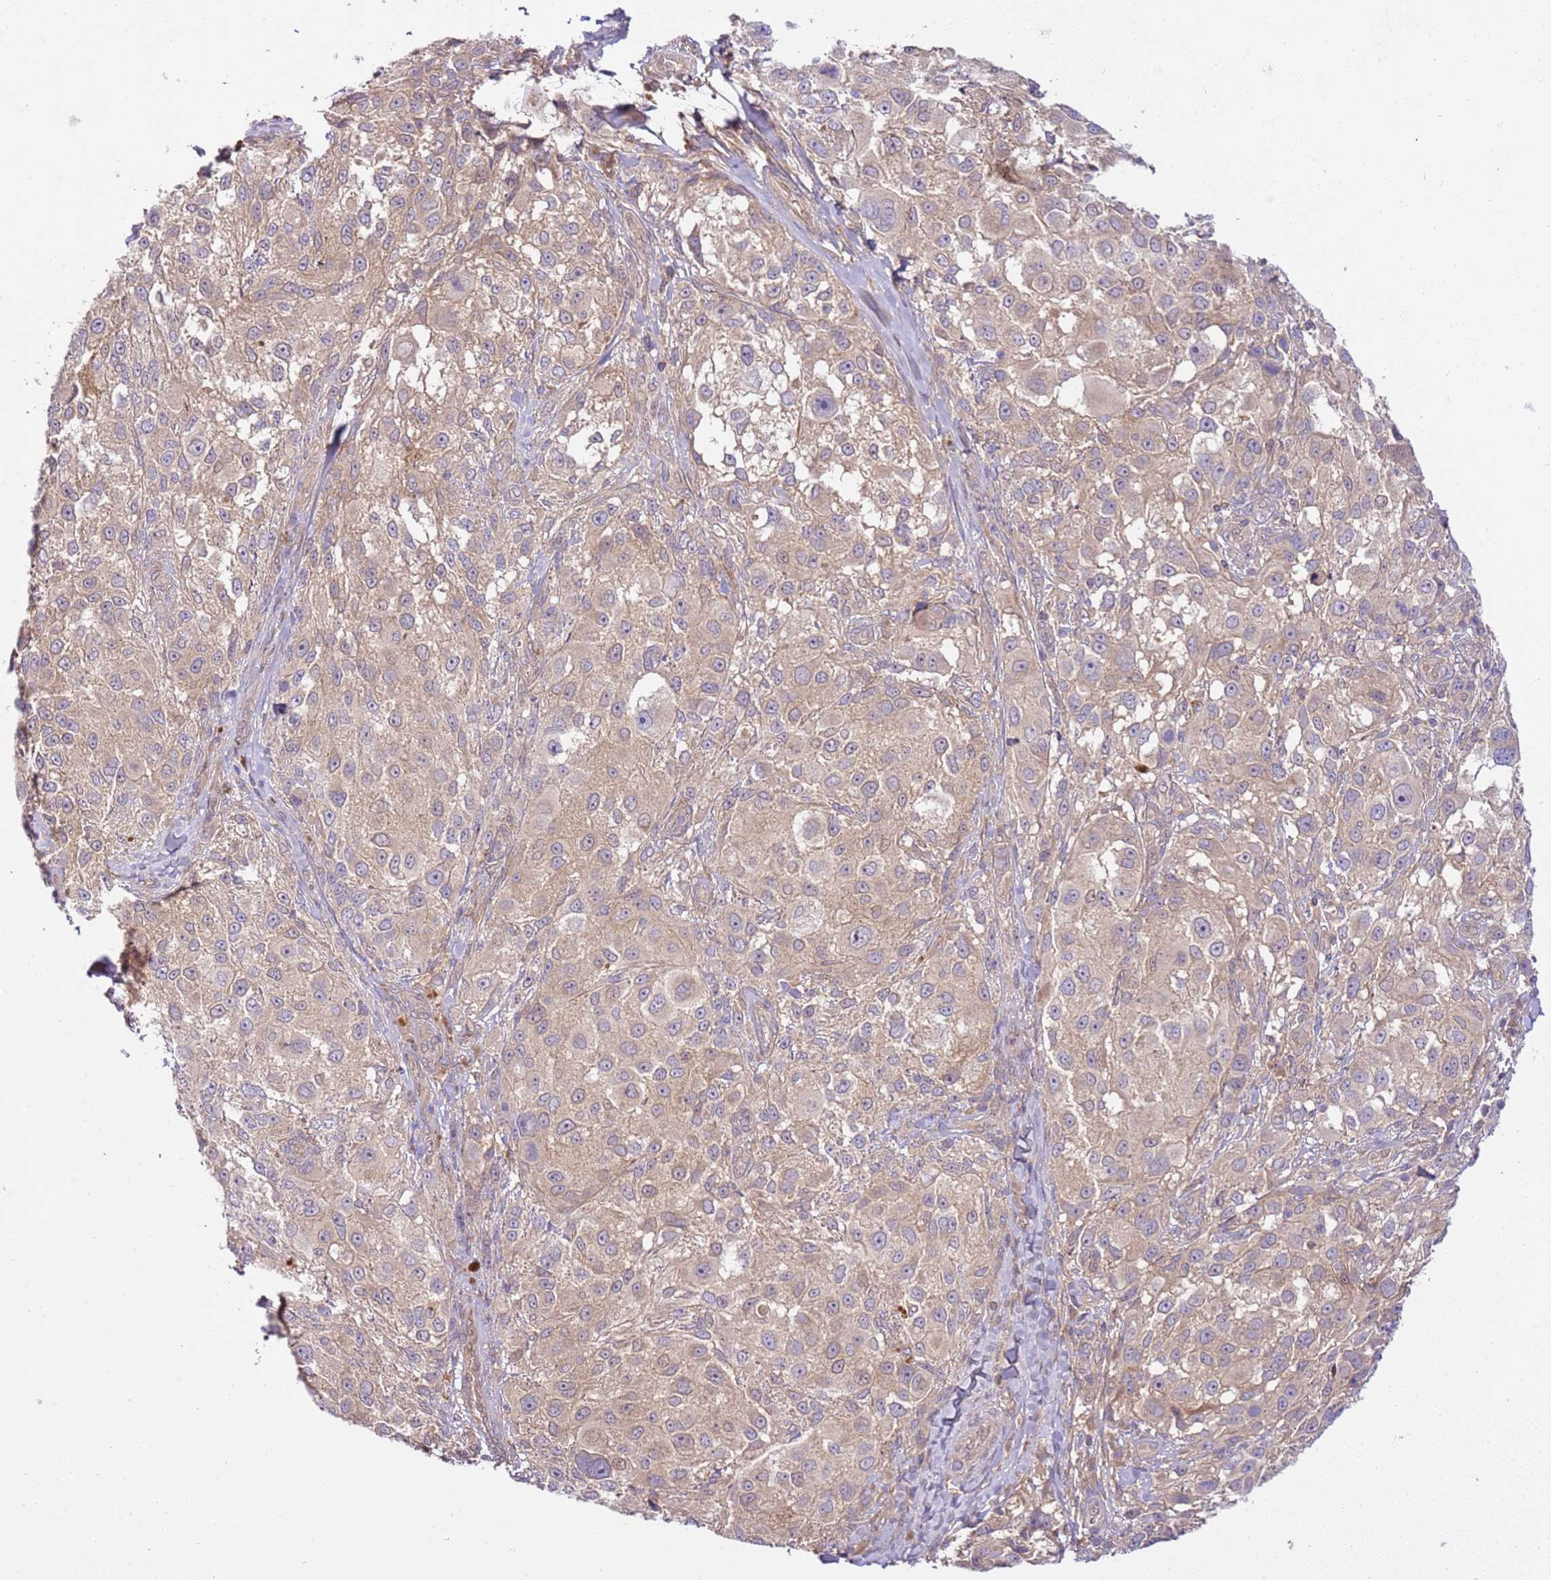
{"staining": {"intensity": "weak", "quantity": "25%-75%", "location": "cytoplasmic/membranous"}, "tissue": "melanoma", "cell_type": "Tumor cells", "image_type": "cancer", "snomed": [{"axis": "morphology", "description": "Normal morphology"}, {"axis": "morphology", "description": "Malignant melanoma, NOS"}, {"axis": "topography", "description": "Skin"}], "caption": "Protein staining demonstrates weak cytoplasmic/membranous positivity in approximately 25%-75% of tumor cells in malignant melanoma. The protein of interest is shown in brown color, while the nuclei are stained blue.", "gene": "C8G", "patient": {"sex": "female", "age": 72}}